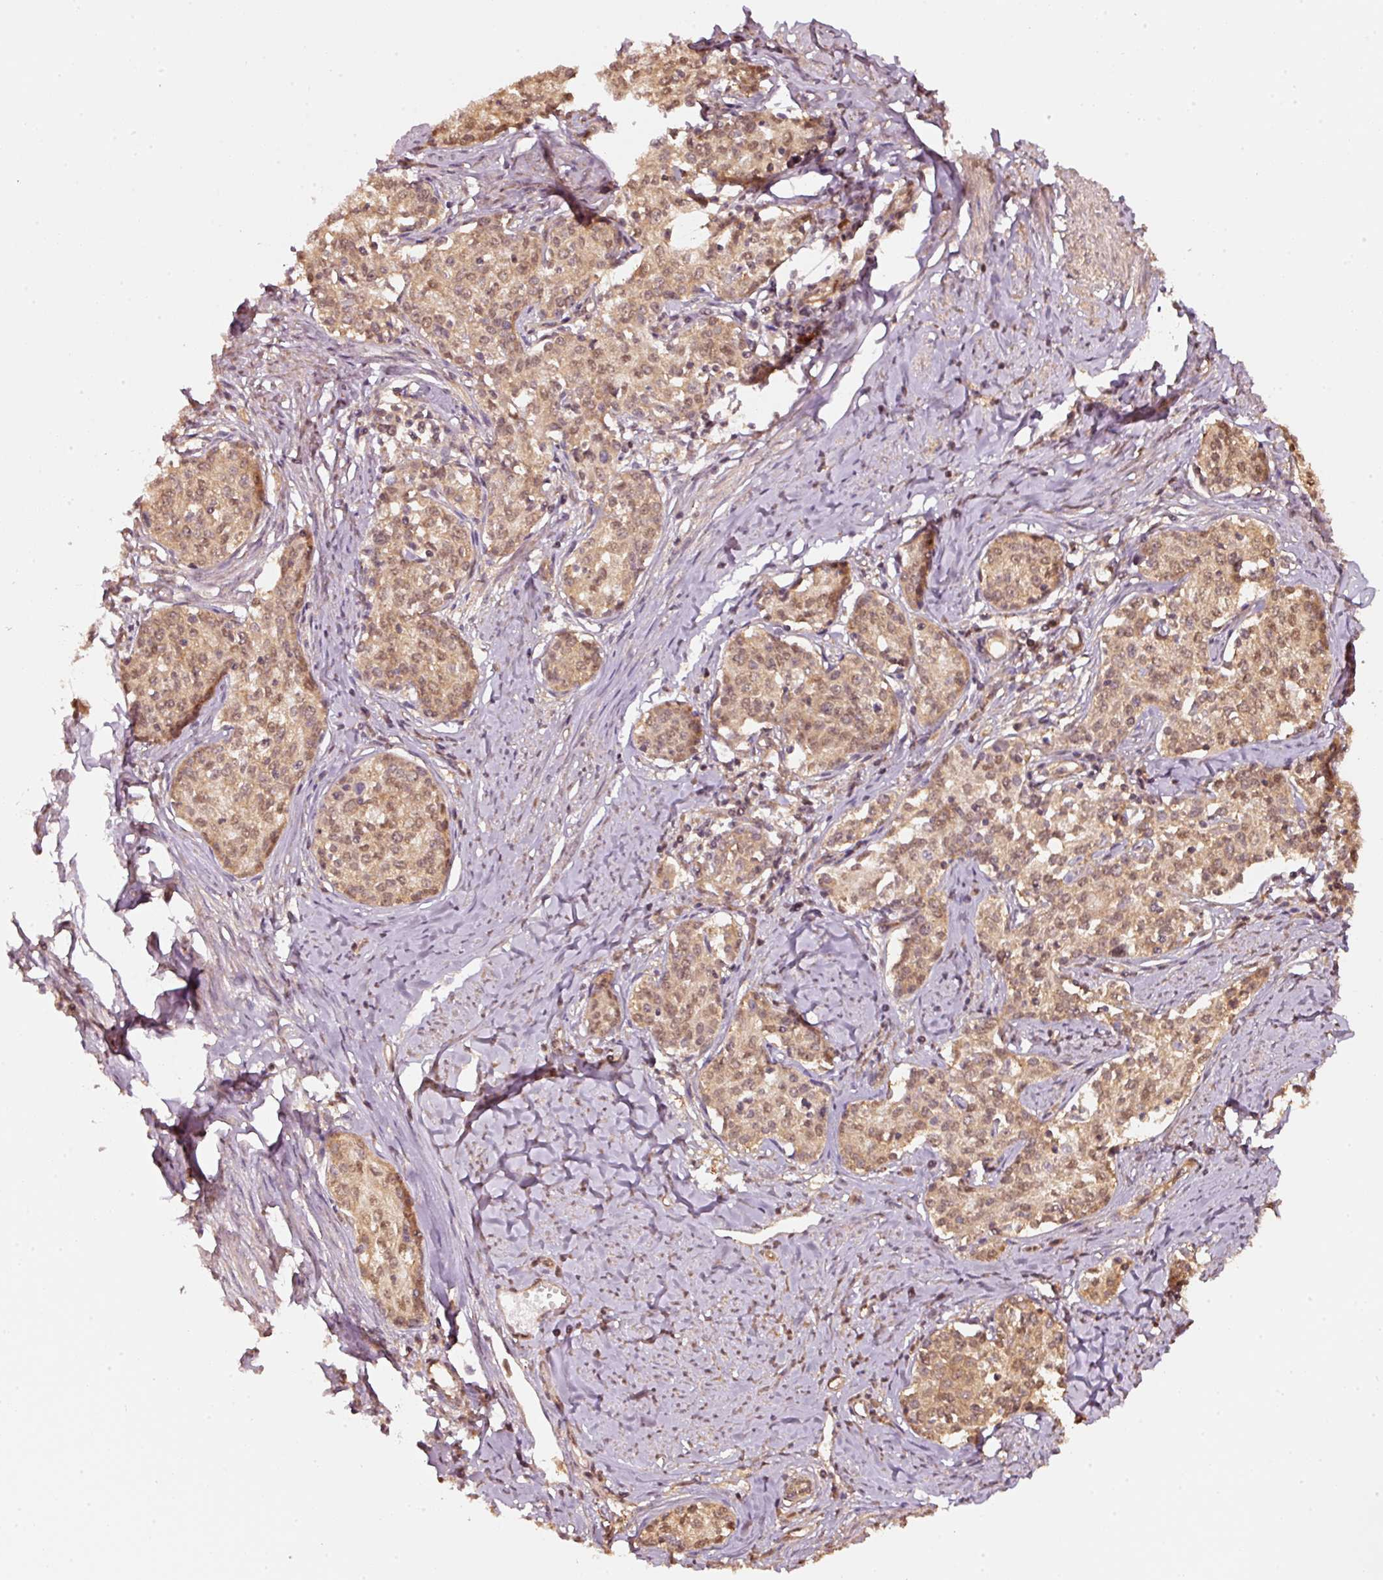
{"staining": {"intensity": "moderate", "quantity": ">75%", "location": "cytoplasmic/membranous,nuclear"}, "tissue": "cervical cancer", "cell_type": "Tumor cells", "image_type": "cancer", "snomed": [{"axis": "morphology", "description": "Squamous cell carcinoma, NOS"}, {"axis": "morphology", "description": "Adenocarcinoma, NOS"}, {"axis": "topography", "description": "Cervix"}], "caption": "Immunohistochemical staining of human squamous cell carcinoma (cervical) reveals medium levels of moderate cytoplasmic/membranous and nuclear protein staining in about >75% of tumor cells. Using DAB (3,3'-diaminobenzidine) (brown) and hematoxylin (blue) stains, captured at high magnification using brightfield microscopy.", "gene": "STAU1", "patient": {"sex": "female", "age": 52}}